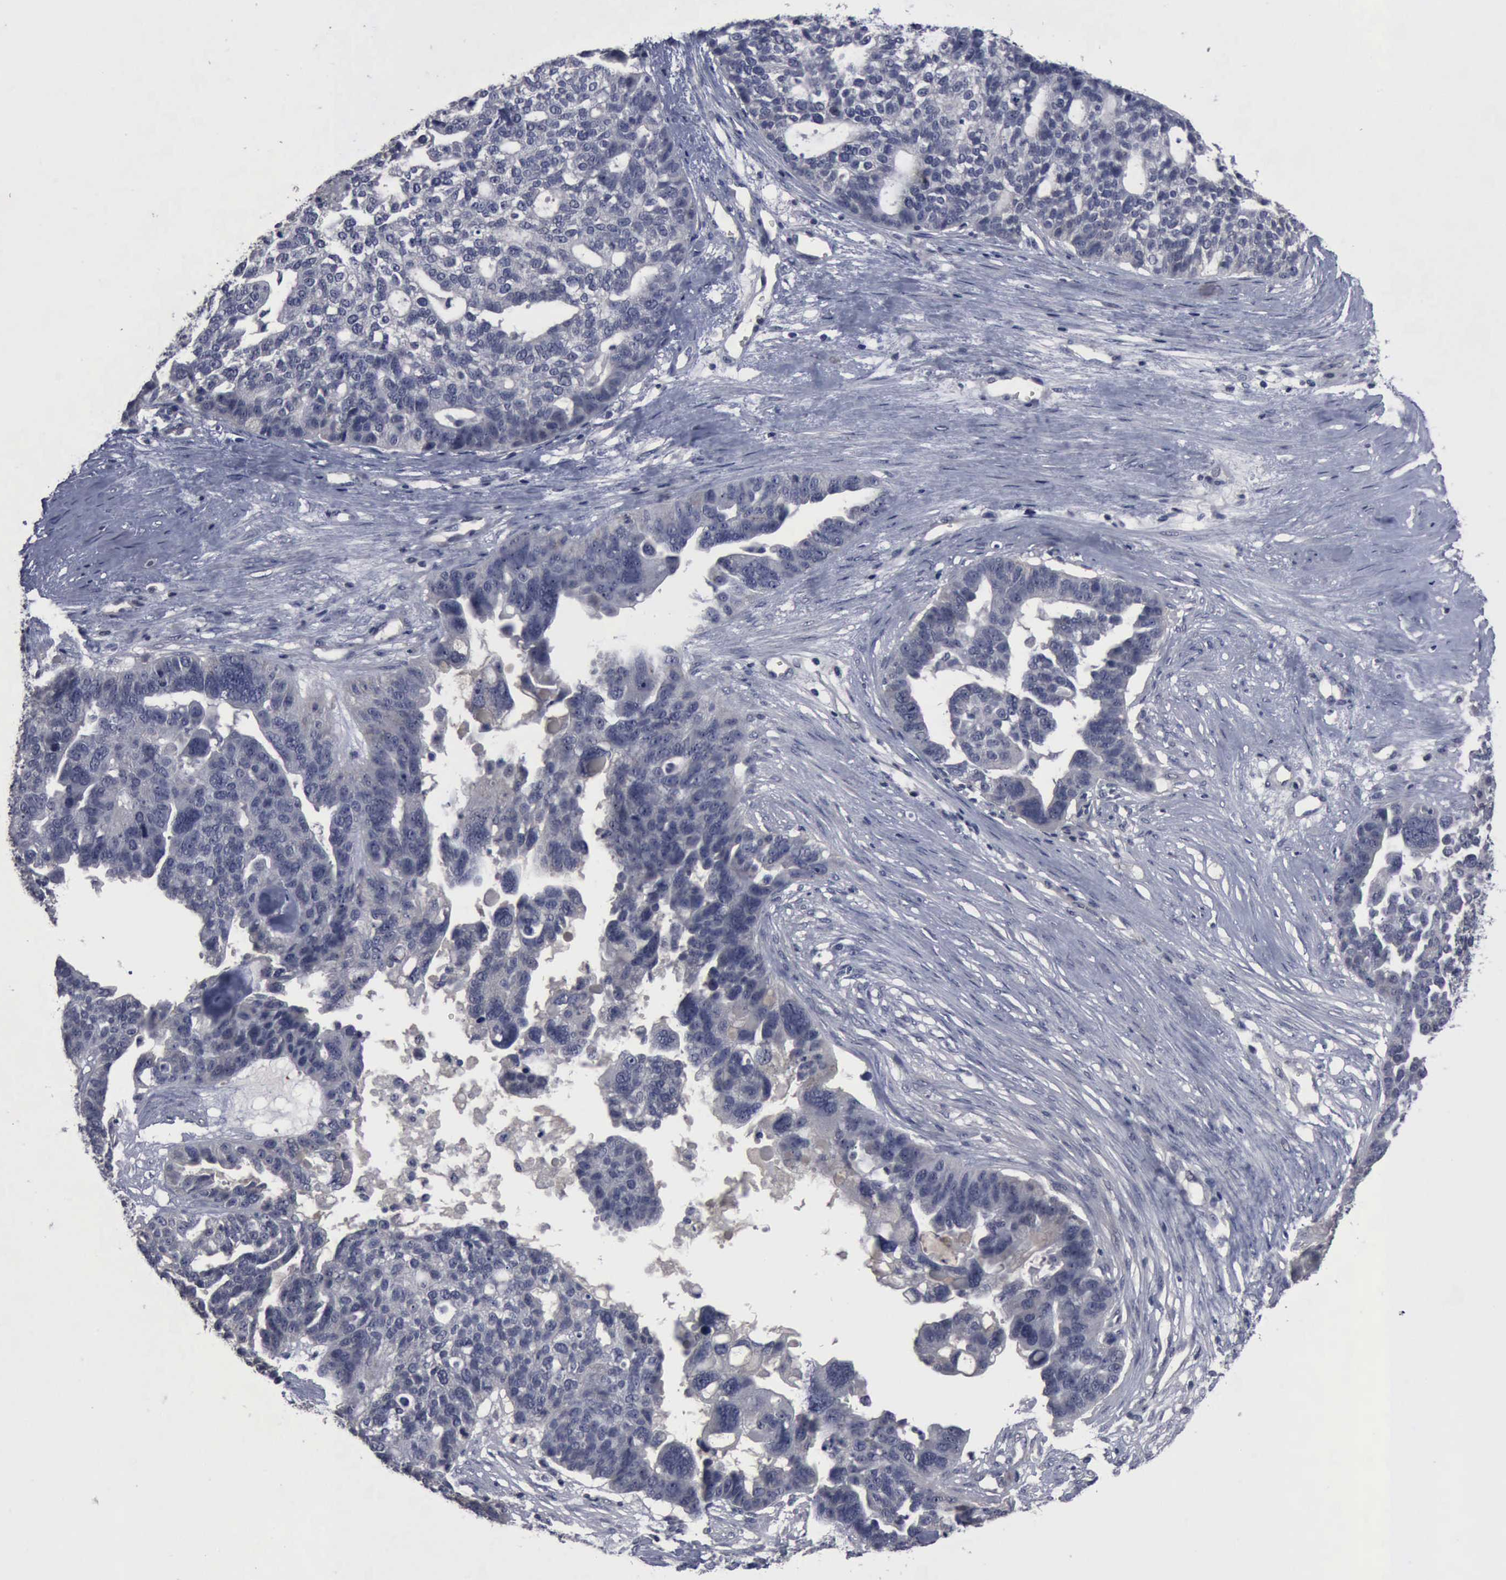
{"staining": {"intensity": "negative", "quantity": "none", "location": "none"}, "tissue": "ovarian cancer", "cell_type": "Tumor cells", "image_type": "cancer", "snomed": [{"axis": "morphology", "description": "Cystadenocarcinoma, serous, NOS"}, {"axis": "topography", "description": "Ovary"}], "caption": "Tumor cells are negative for brown protein staining in ovarian cancer (serous cystadenocarcinoma). (Stains: DAB immunohistochemistry with hematoxylin counter stain, Microscopy: brightfield microscopy at high magnification).", "gene": "MYO18B", "patient": {"sex": "female", "age": 59}}